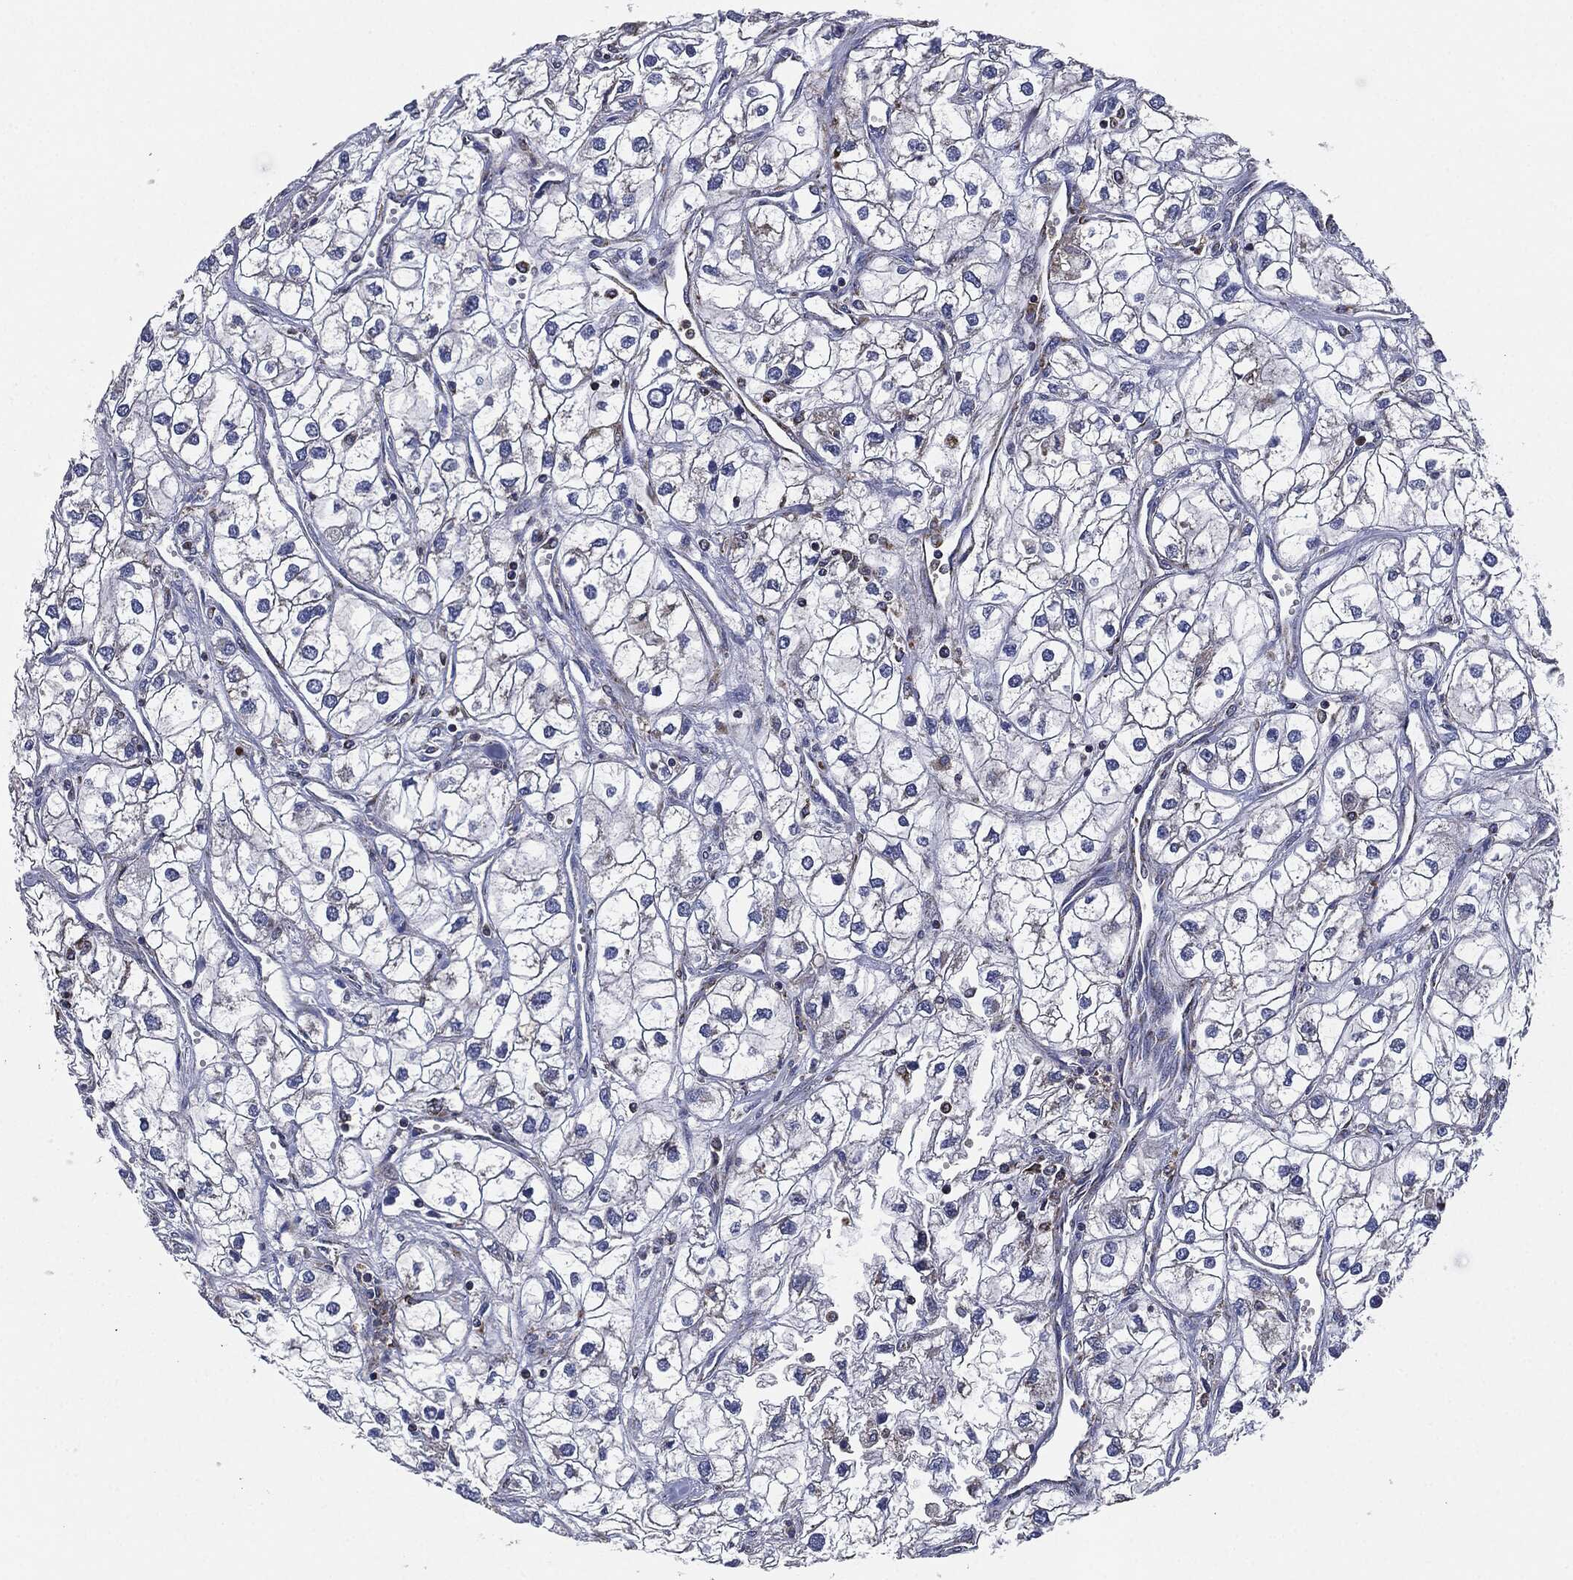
{"staining": {"intensity": "negative", "quantity": "none", "location": "none"}, "tissue": "renal cancer", "cell_type": "Tumor cells", "image_type": "cancer", "snomed": [{"axis": "morphology", "description": "Adenocarcinoma, NOS"}, {"axis": "topography", "description": "Kidney"}], "caption": "Renal cancer stained for a protein using immunohistochemistry (IHC) demonstrates no staining tumor cells.", "gene": "NDUFV2", "patient": {"sex": "male", "age": 59}}